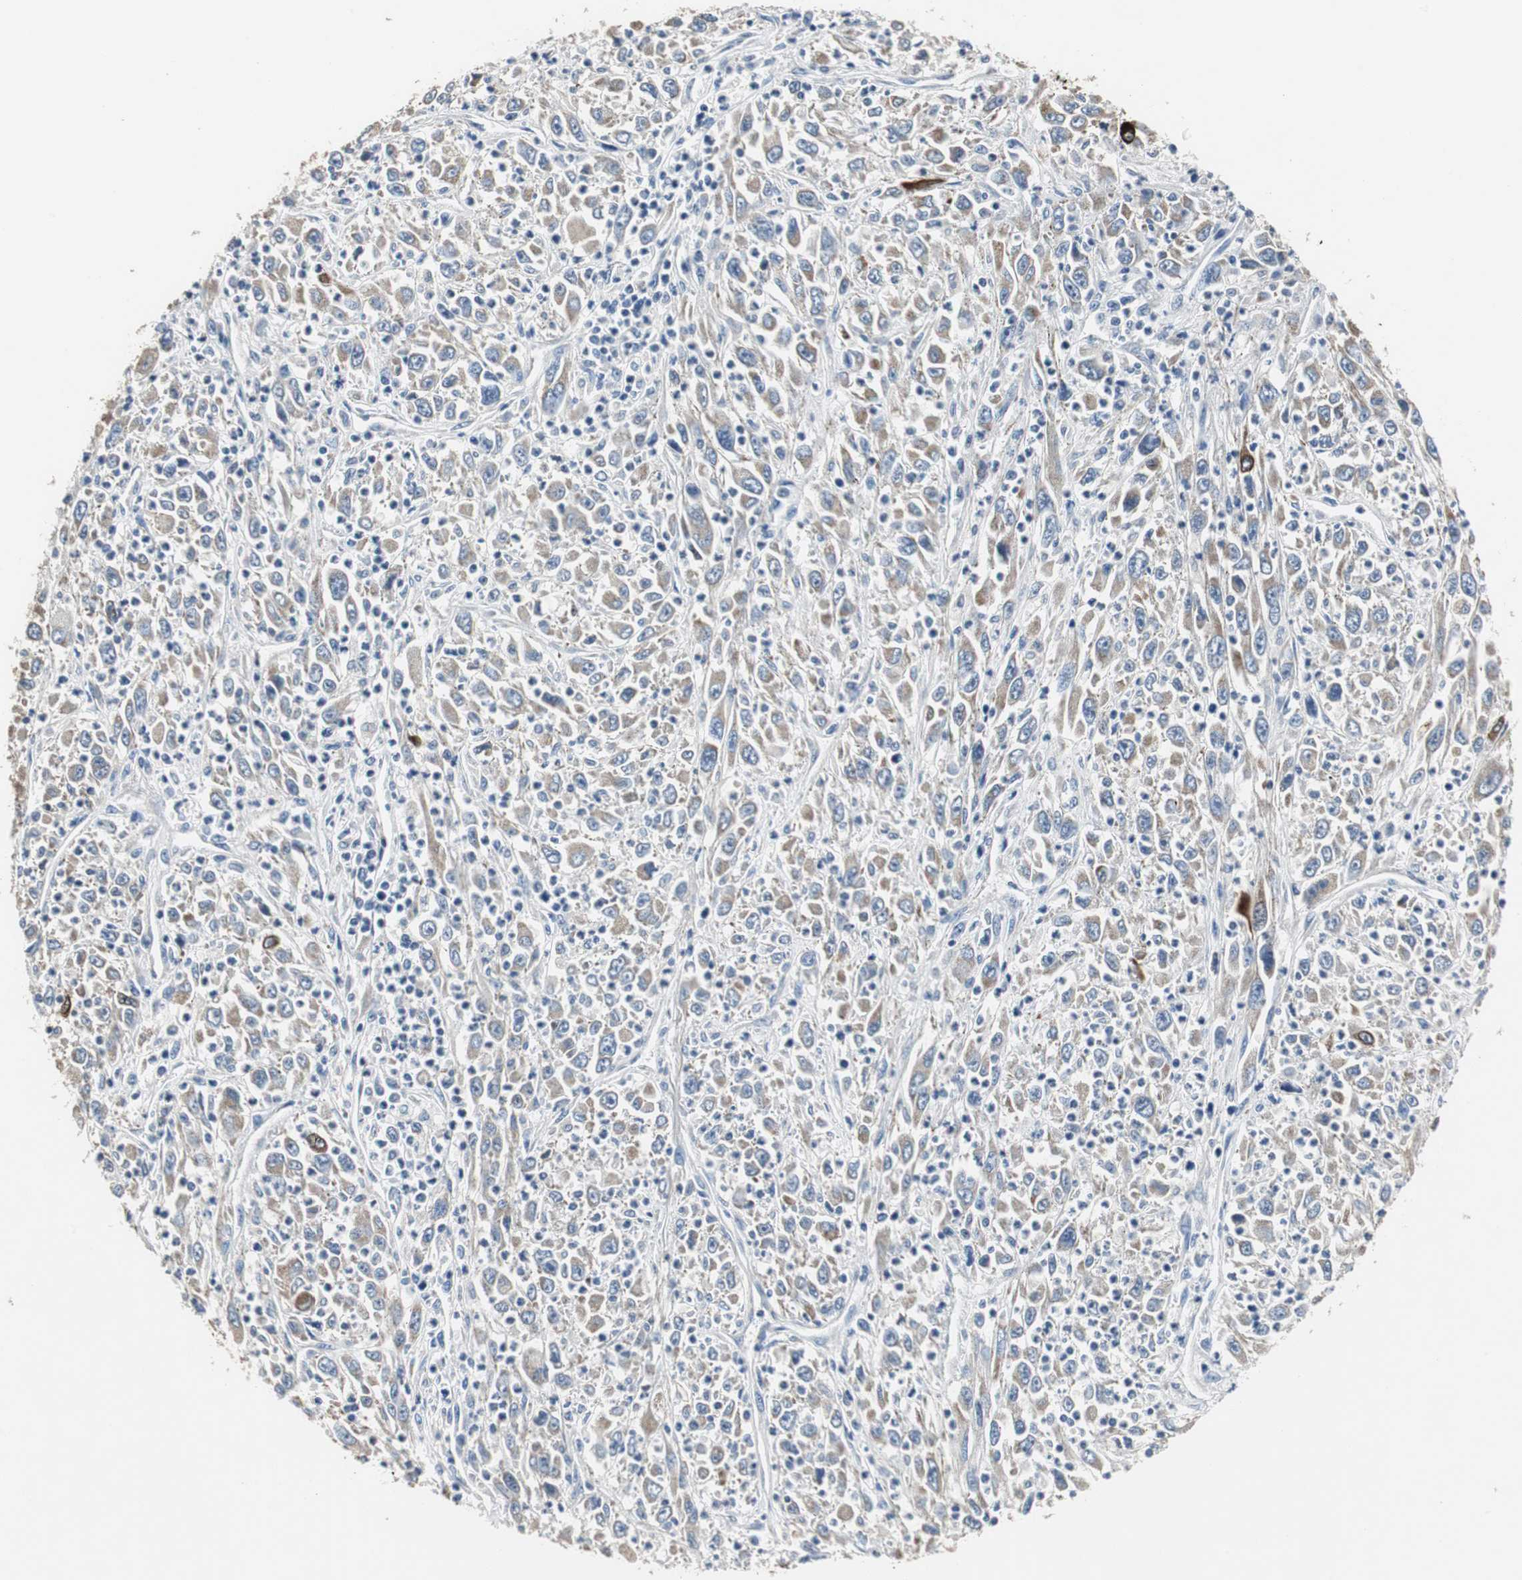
{"staining": {"intensity": "negative", "quantity": "none", "location": "none"}, "tissue": "melanoma", "cell_type": "Tumor cells", "image_type": "cancer", "snomed": [{"axis": "morphology", "description": "Malignant melanoma, Metastatic site"}, {"axis": "topography", "description": "Skin"}], "caption": "IHC of malignant melanoma (metastatic site) demonstrates no expression in tumor cells.", "gene": "MYT1", "patient": {"sex": "female", "age": 56}}